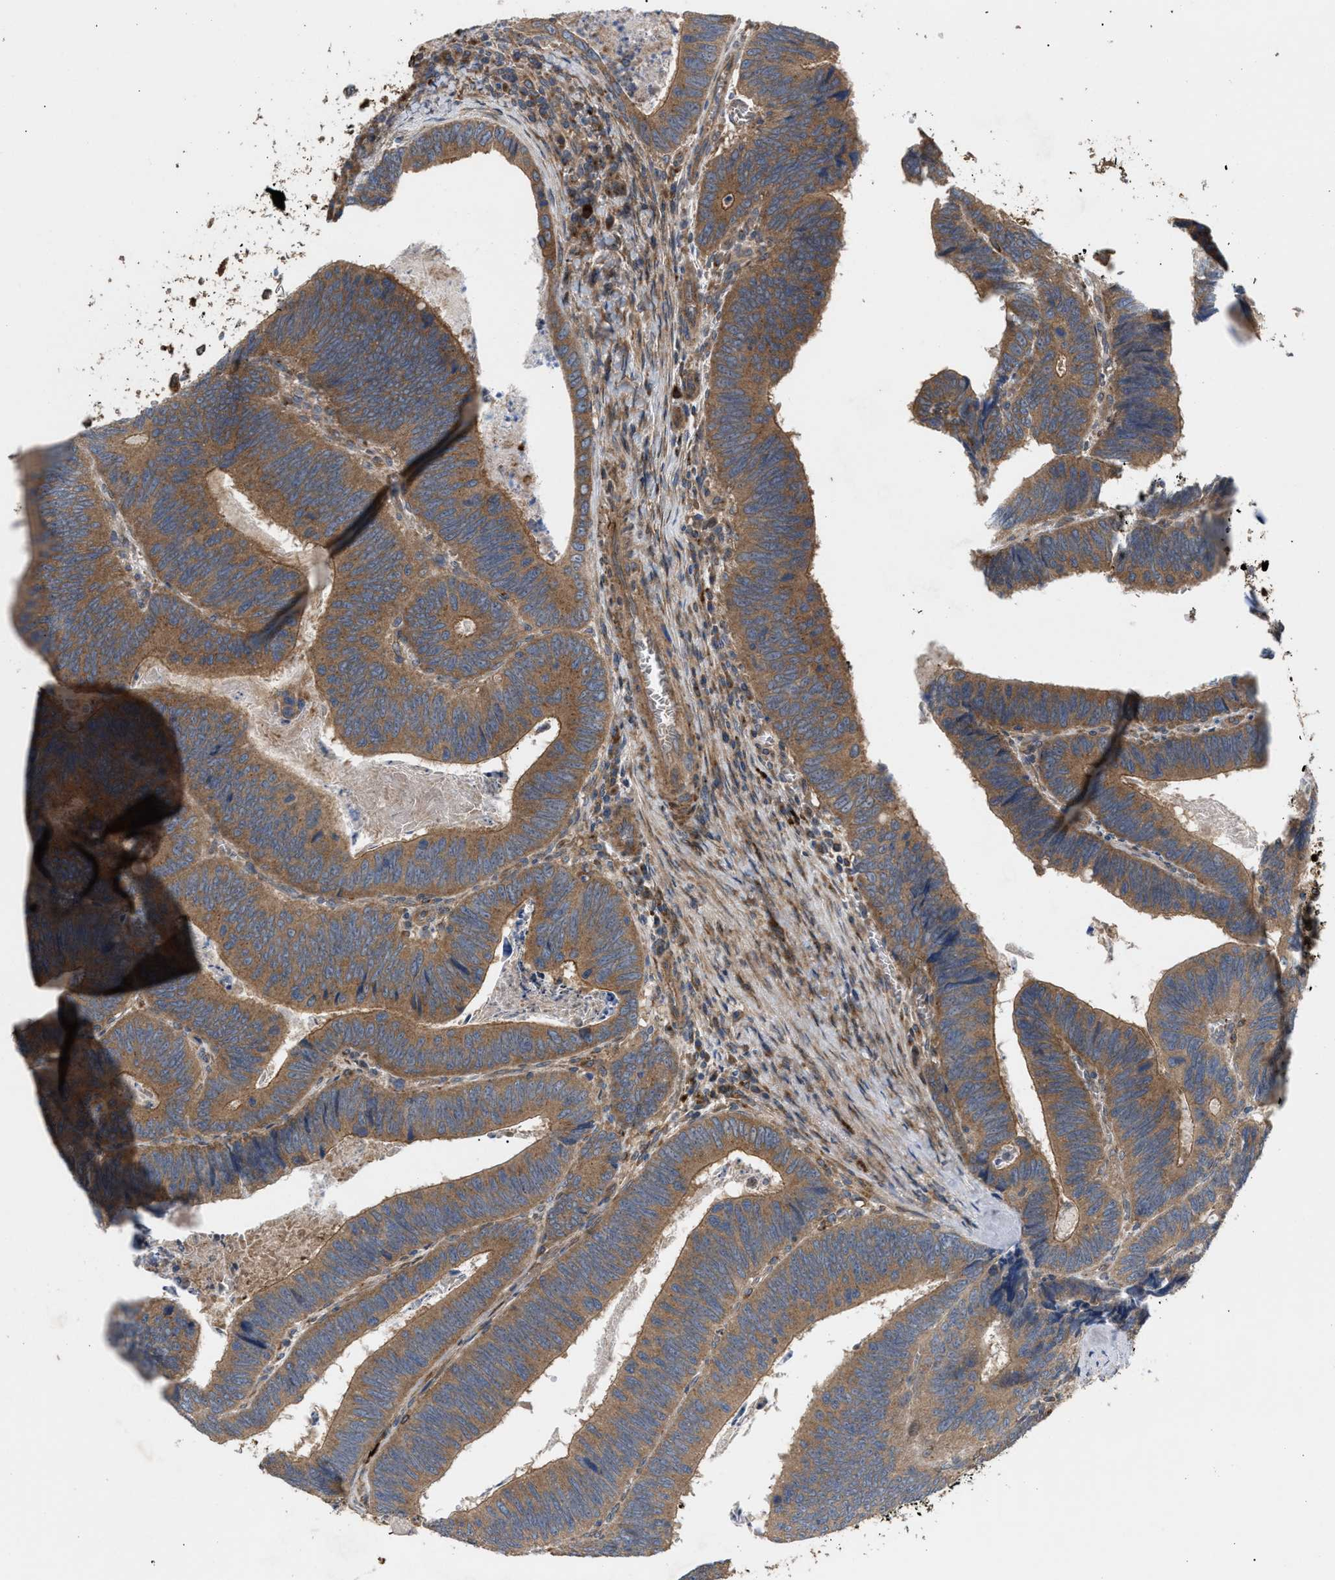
{"staining": {"intensity": "moderate", "quantity": ">75%", "location": "cytoplasmic/membranous"}, "tissue": "colorectal cancer", "cell_type": "Tumor cells", "image_type": "cancer", "snomed": [{"axis": "morphology", "description": "Inflammation, NOS"}, {"axis": "morphology", "description": "Adenocarcinoma, NOS"}, {"axis": "topography", "description": "Colon"}], "caption": "Immunohistochemical staining of colorectal cancer displays moderate cytoplasmic/membranous protein expression in about >75% of tumor cells.", "gene": "GCC1", "patient": {"sex": "male", "age": 72}}